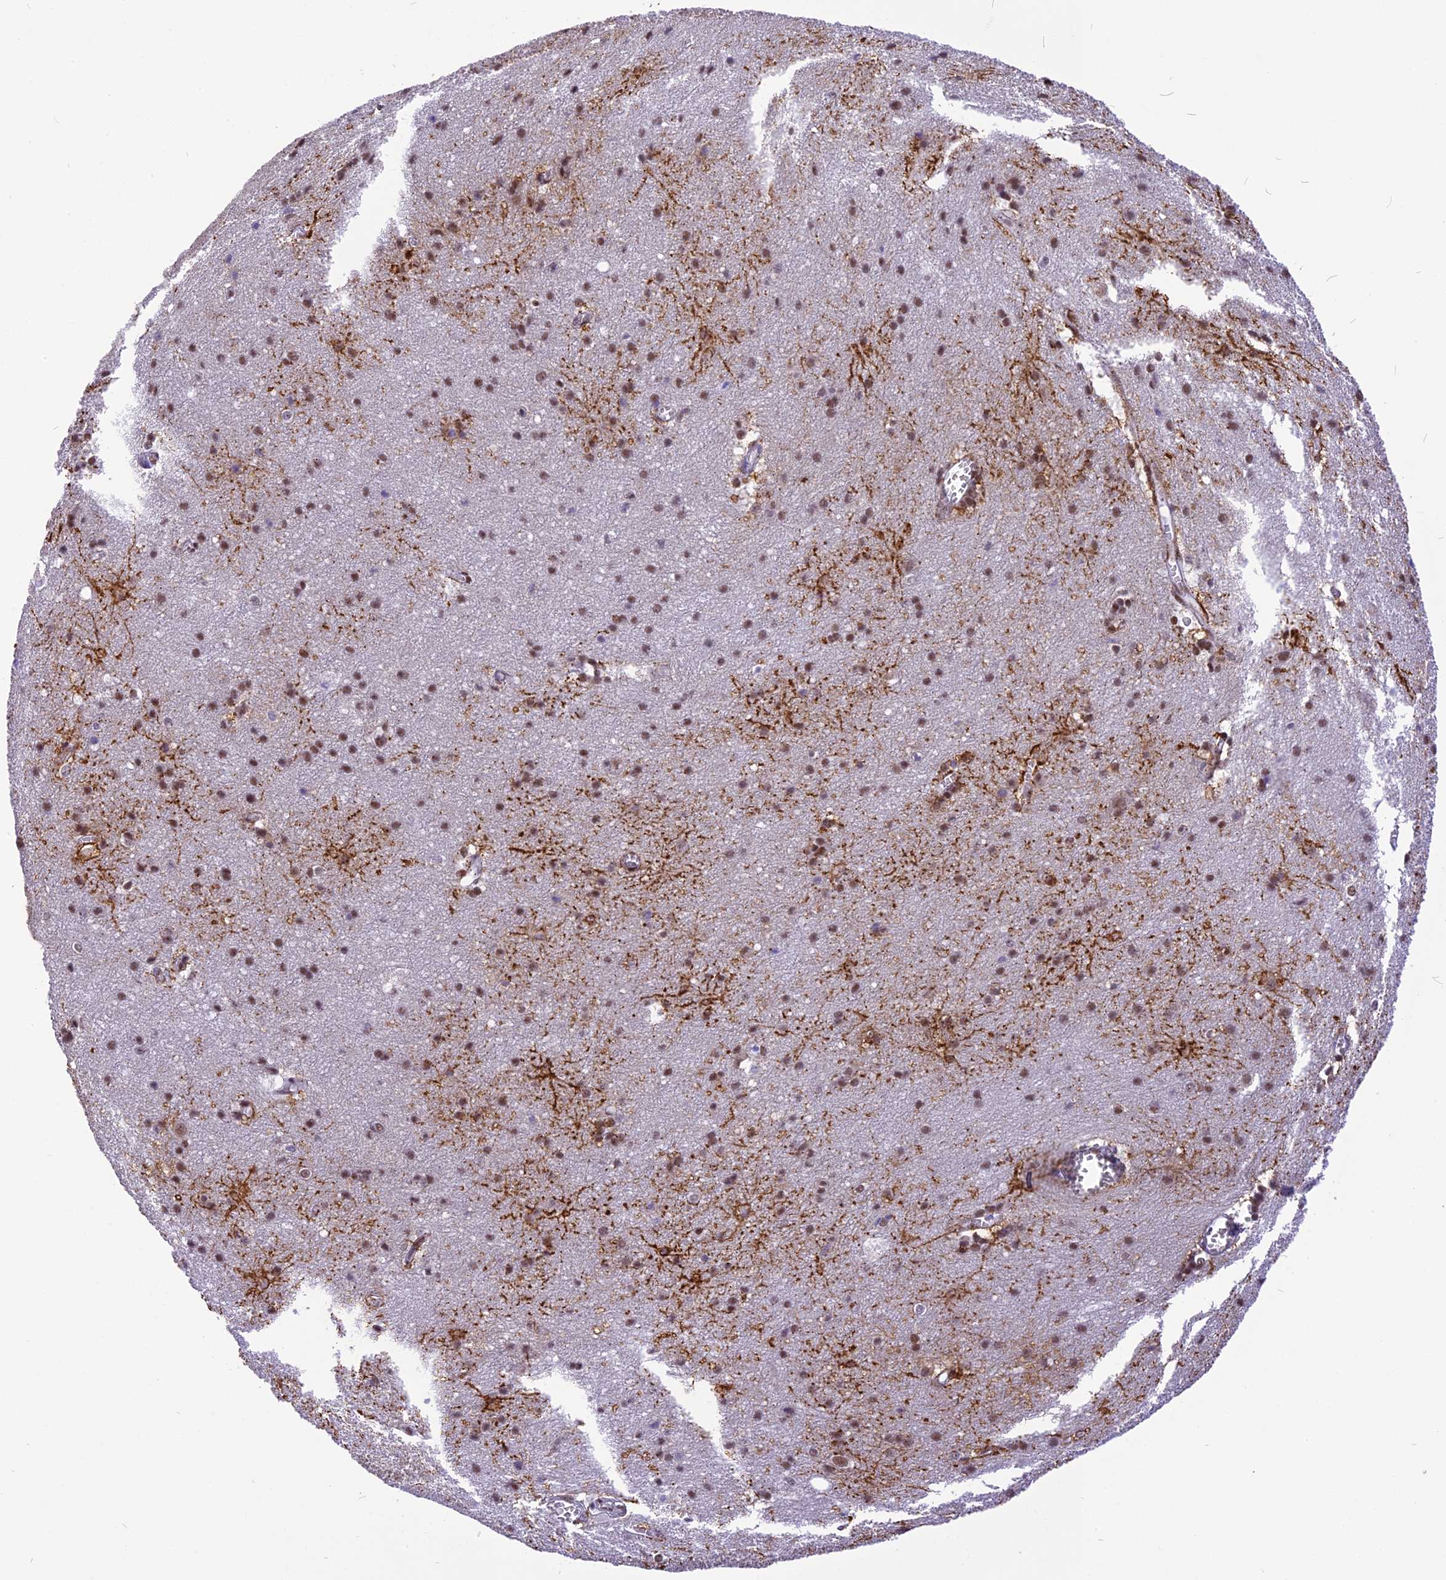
{"staining": {"intensity": "weak", "quantity": ">75%", "location": "nuclear"}, "tissue": "cerebral cortex", "cell_type": "Endothelial cells", "image_type": "normal", "snomed": [{"axis": "morphology", "description": "Normal tissue, NOS"}, {"axis": "topography", "description": "Cerebral cortex"}], "caption": "A brown stain highlights weak nuclear positivity of a protein in endothelial cells of unremarkable cerebral cortex. The staining was performed using DAB (3,3'-diaminobenzidine), with brown indicating positive protein expression. Nuclei are stained blue with hematoxylin.", "gene": "IRF2BP1", "patient": {"sex": "male", "age": 54}}